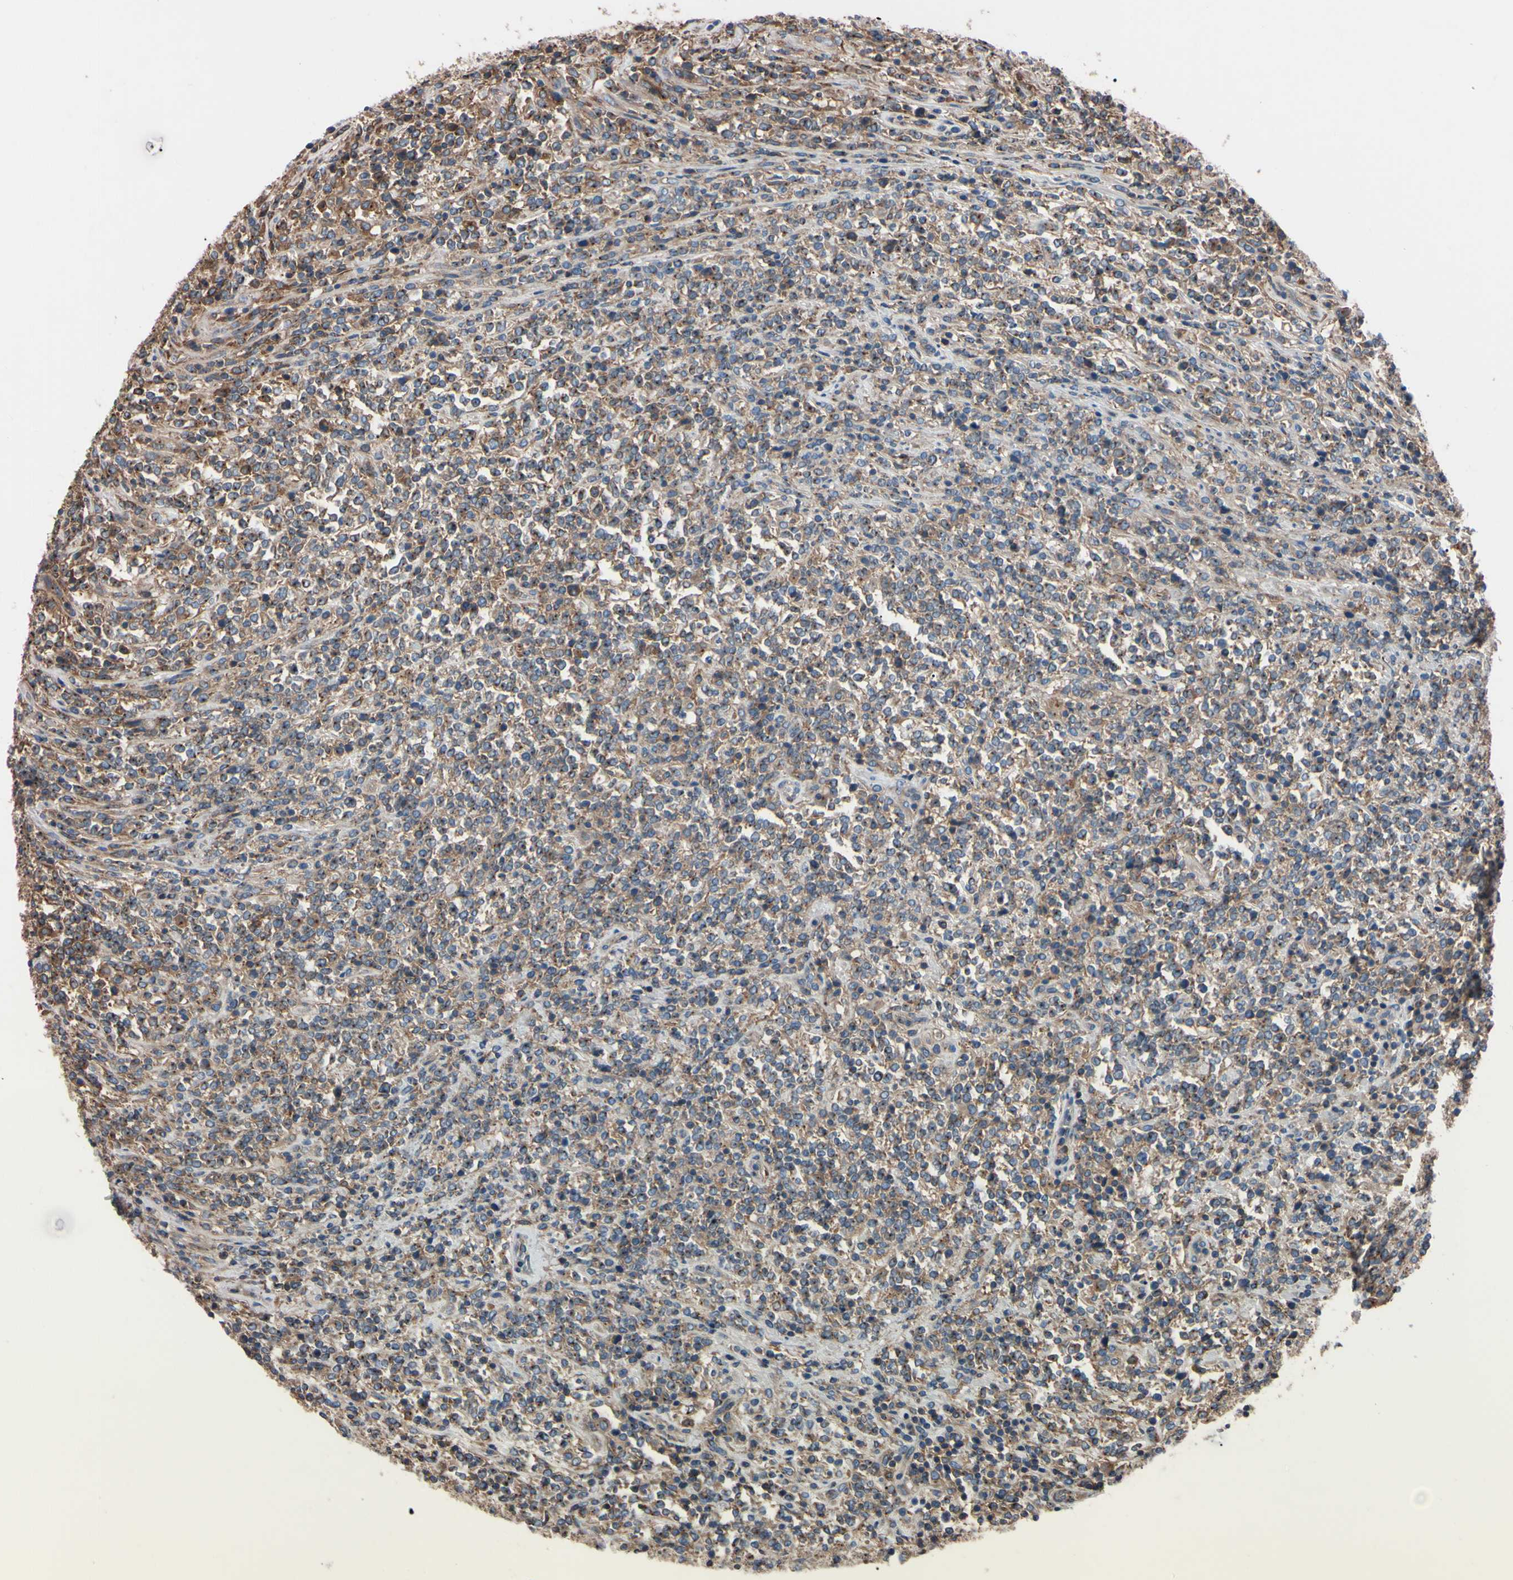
{"staining": {"intensity": "moderate", "quantity": ">75%", "location": "cytoplasmic/membranous"}, "tissue": "lymphoma", "cell_type": "Tumor cells", "image_type": "cancer", "snomed": [{"axis": "morphology", "description": "Malignant lymphoma, non-Hodgkin's type, High grade"}, {"axis": "topography", "description": "Soft tissue"}], "caption": "Immunohistochemical staining of malignant lymphoma, non-Hodgkin's type (high-grade) demonstrates medium levels of moderate cytoplasmic/membranous protein positivity in approximately >75% of tumor cells.", "gene": "PRKACA", "patient": {"sex": "male", "age": 18}}